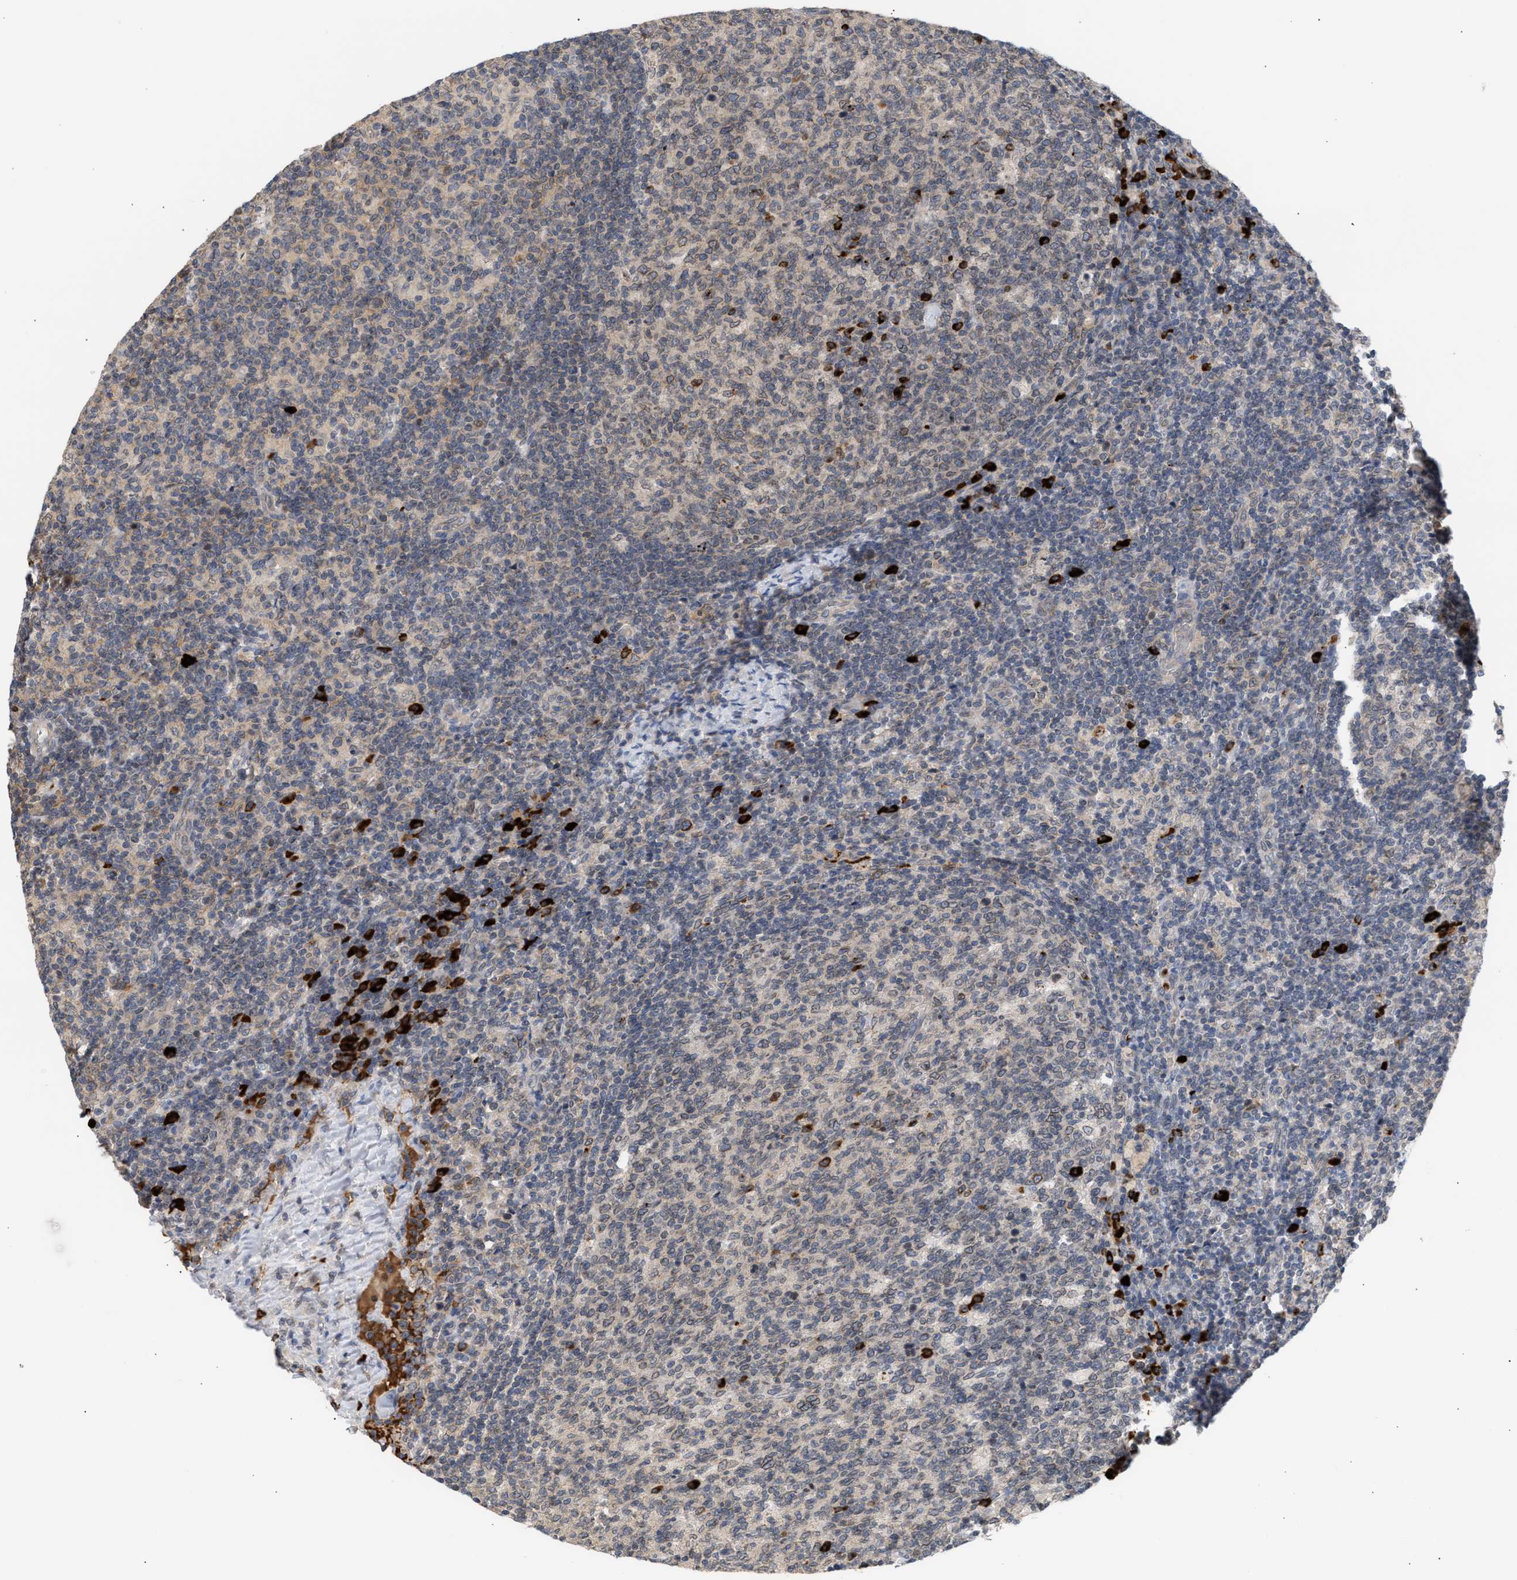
{"staining": {"intensity": "strong", "quantity": "<25%", "location": "cytoplasmic/membranous"}, "tissue": "lymph node", "cell_type": "Germinal center cells", "image_type": "normal", "snomed": [{"axis": "morphology", "description": "Normal tissue, NOS"}, {"axis": "morphology", "description": "Inflammation, NOS"}, {"axis": "topography", "description": "Lymph node"}], "caption": "The histopathology image reveals a brown stain indicating the presence of a protein in the cytoplasmic/membranous of germinal center cells in lymph node.", "gene": "NUP62", "patient": {"sex": "male", "age": 55}}